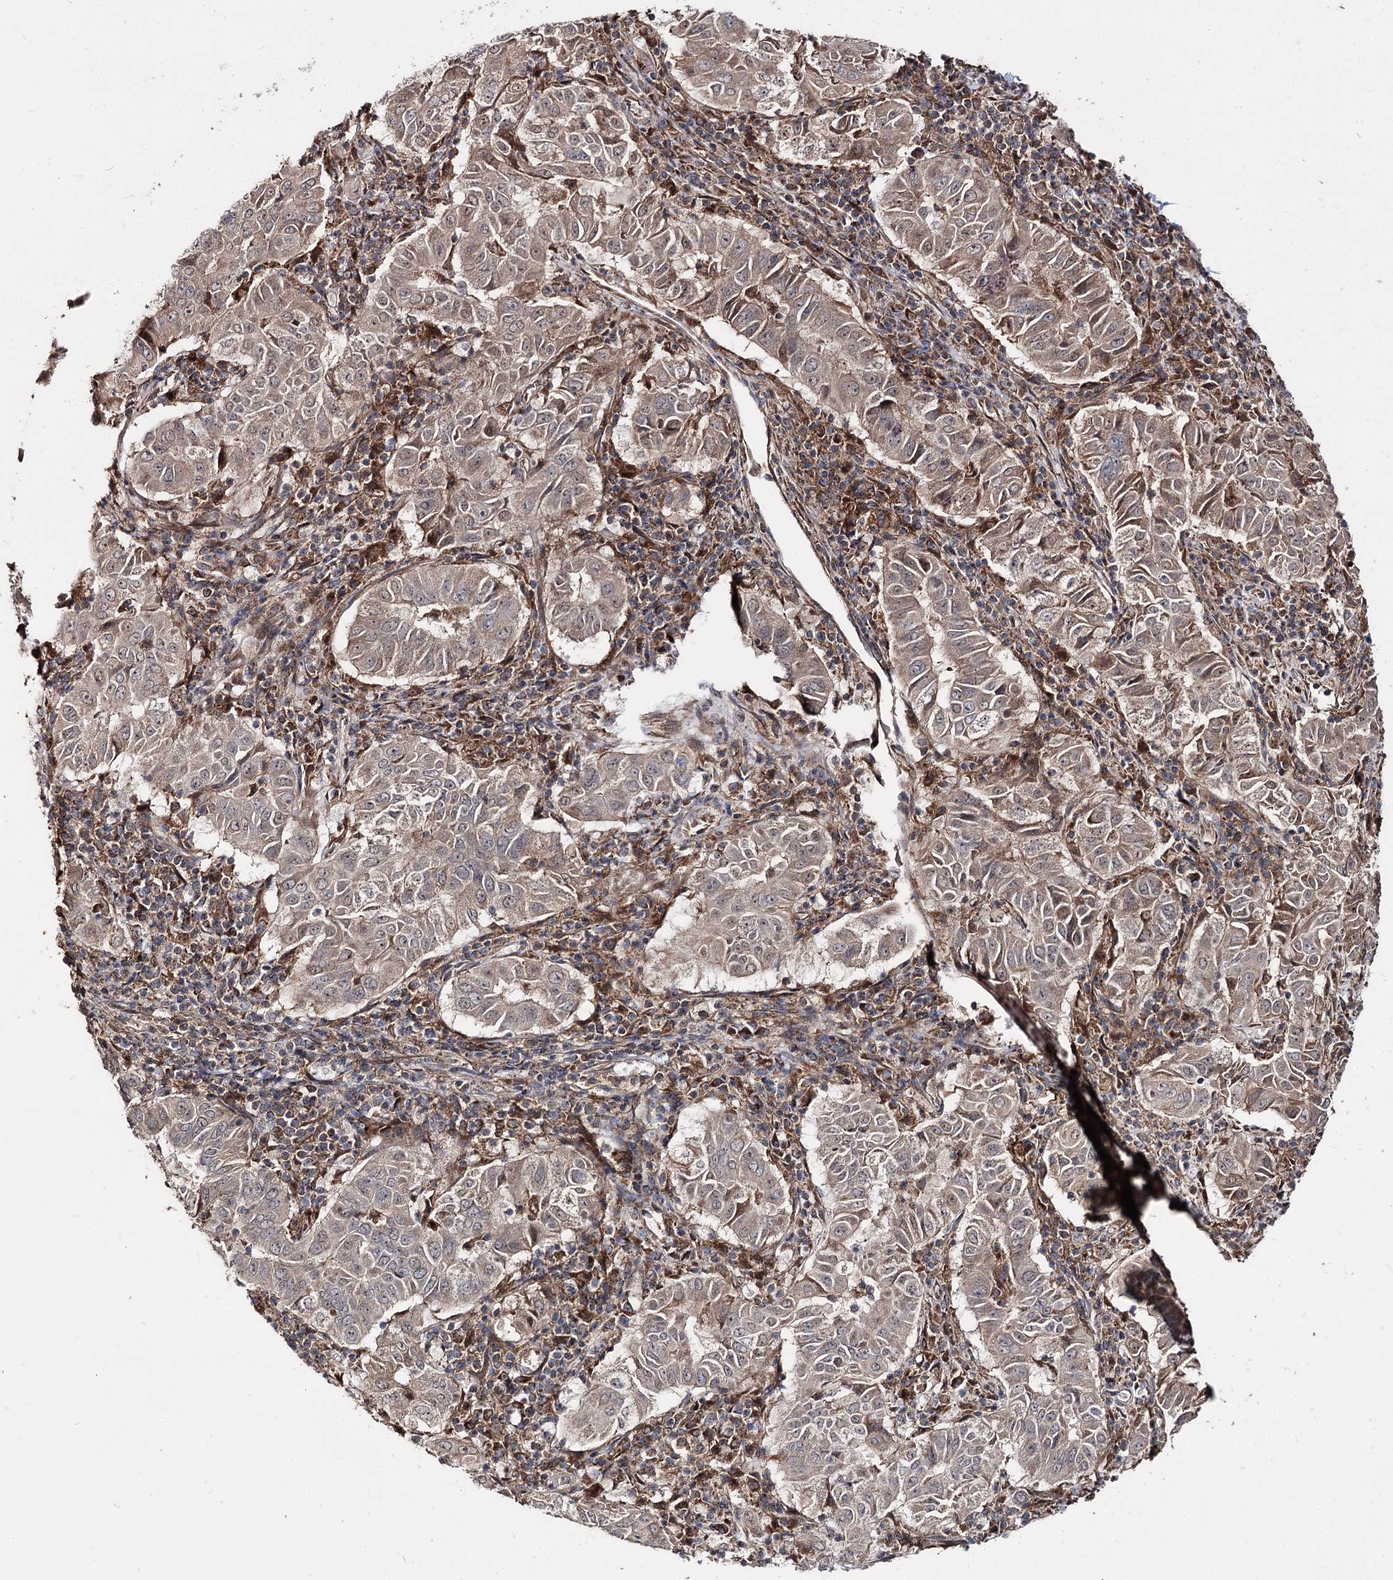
{"staining": {"intensity": "weak", "quantity": ">75%", "location": "cytoplasmic/membranous"}, "tissue": "pancreatic cancer", "cell_type": "Tumor cells", "image_type": "cancer", "snomed": [{"axis": "morphology", "description": "Adenocarcinoma, NOS"}, {"axis": "topography", "description": "Pancreas"}], "caption": "Brown immunohistochemical staining in pancreatic cancer (adenocarcinoma) displays weak cytoplasmic/membranous expression in about >75% of tumor cells.", "gene": "MINDY3", "patient": {"sex": "male", "age": 63}}